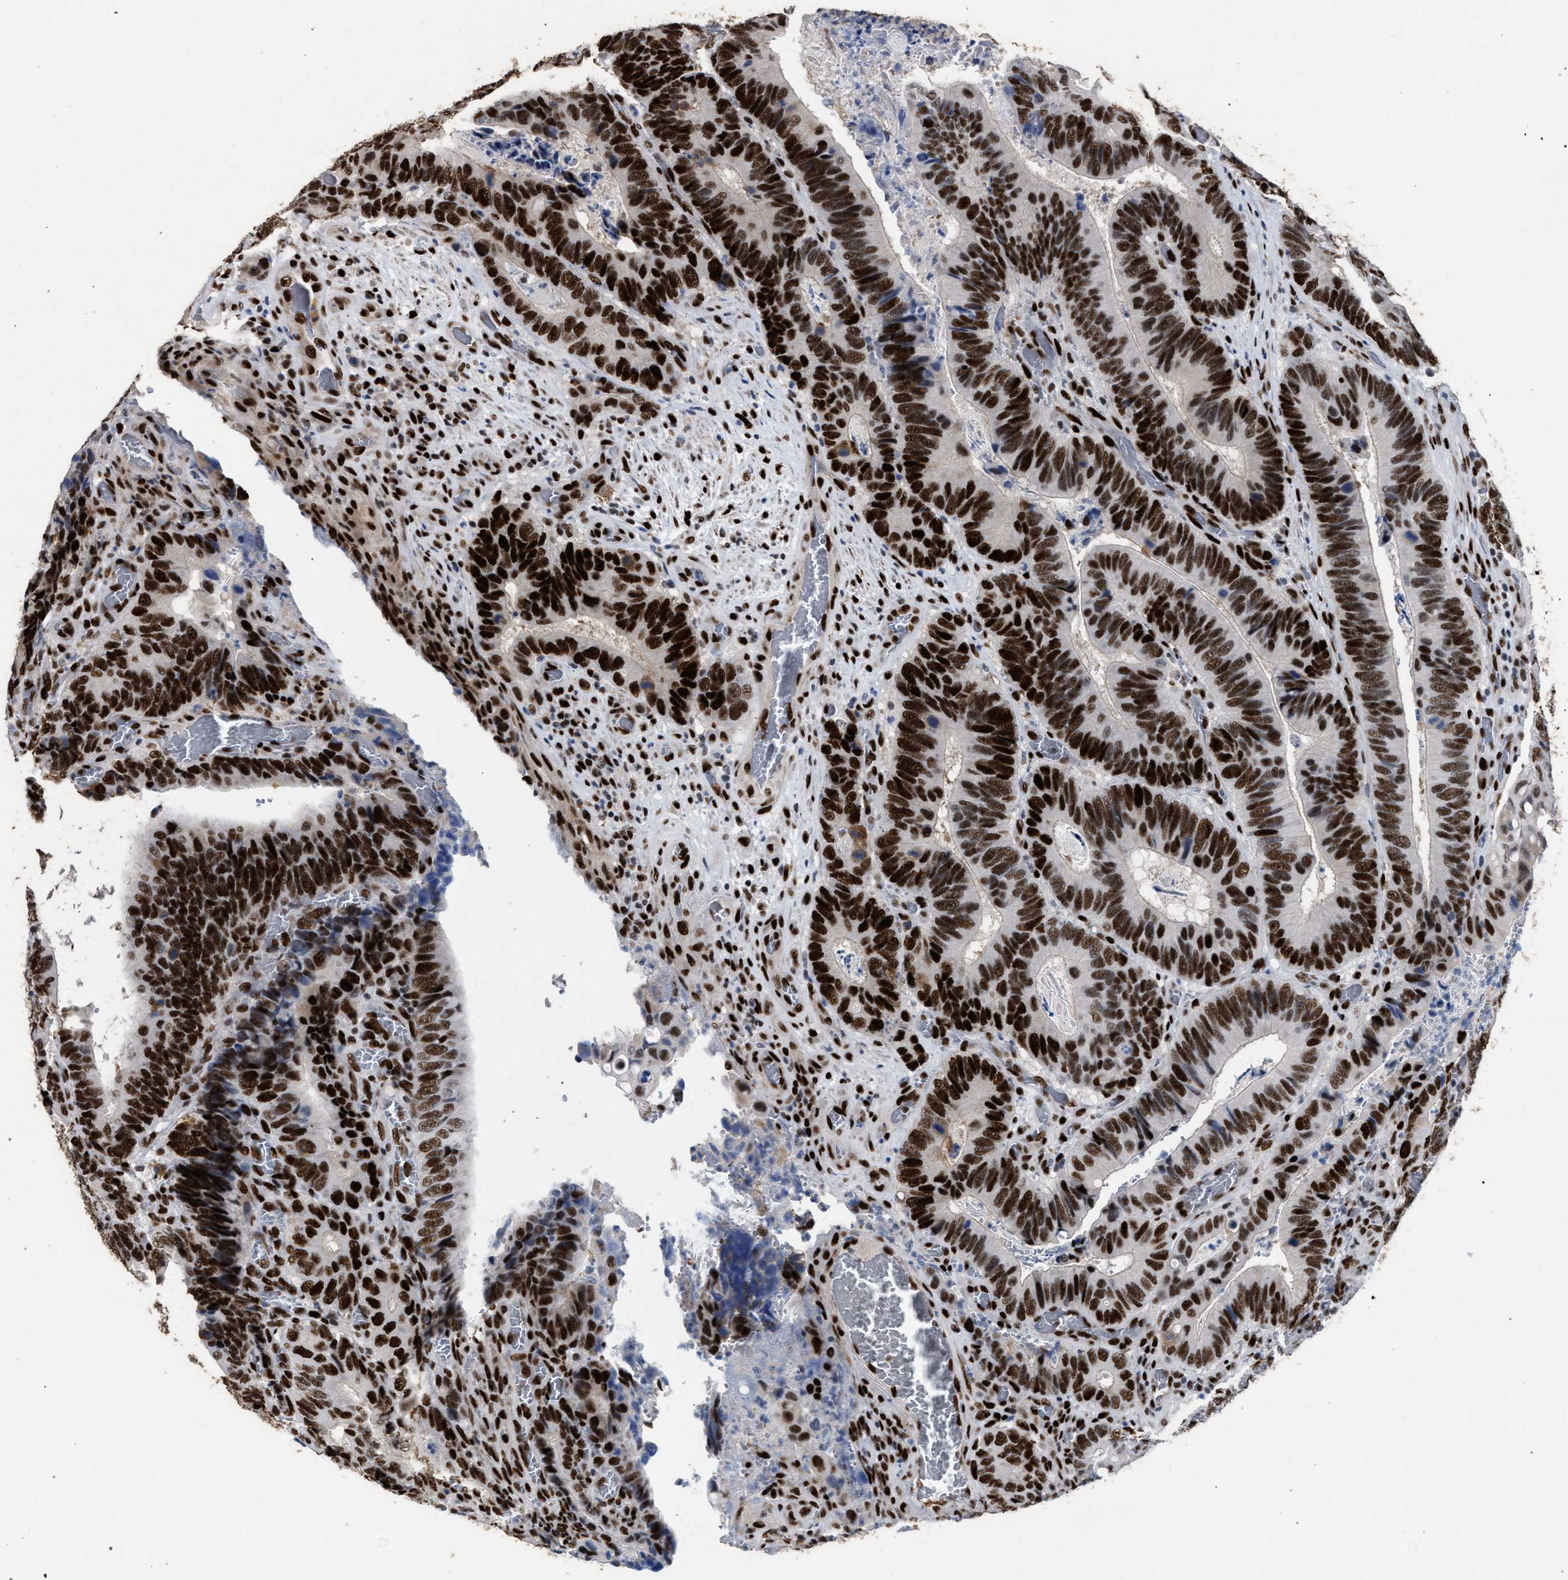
{"staining": {"intensity": "strong", "quantity": ">75%", "location": "nuclear"}, "tissue": "colorectal cancer", "cell_type": "Tumor cells", "image_type": "cancer", "snomed": [{"axis": "morphology", "description": "Adenocarcinoma, NOS"}, {"axis": "topography", "description": "Colon"}], "caption": "DAB immunohistochemical staining of human colorectal adenocarcinoma displays strong nuclear protein staining in approximately >75% of tumor cells.", "gene": "TP53BP1", "patient": {"sex": "male", "age": 72}}